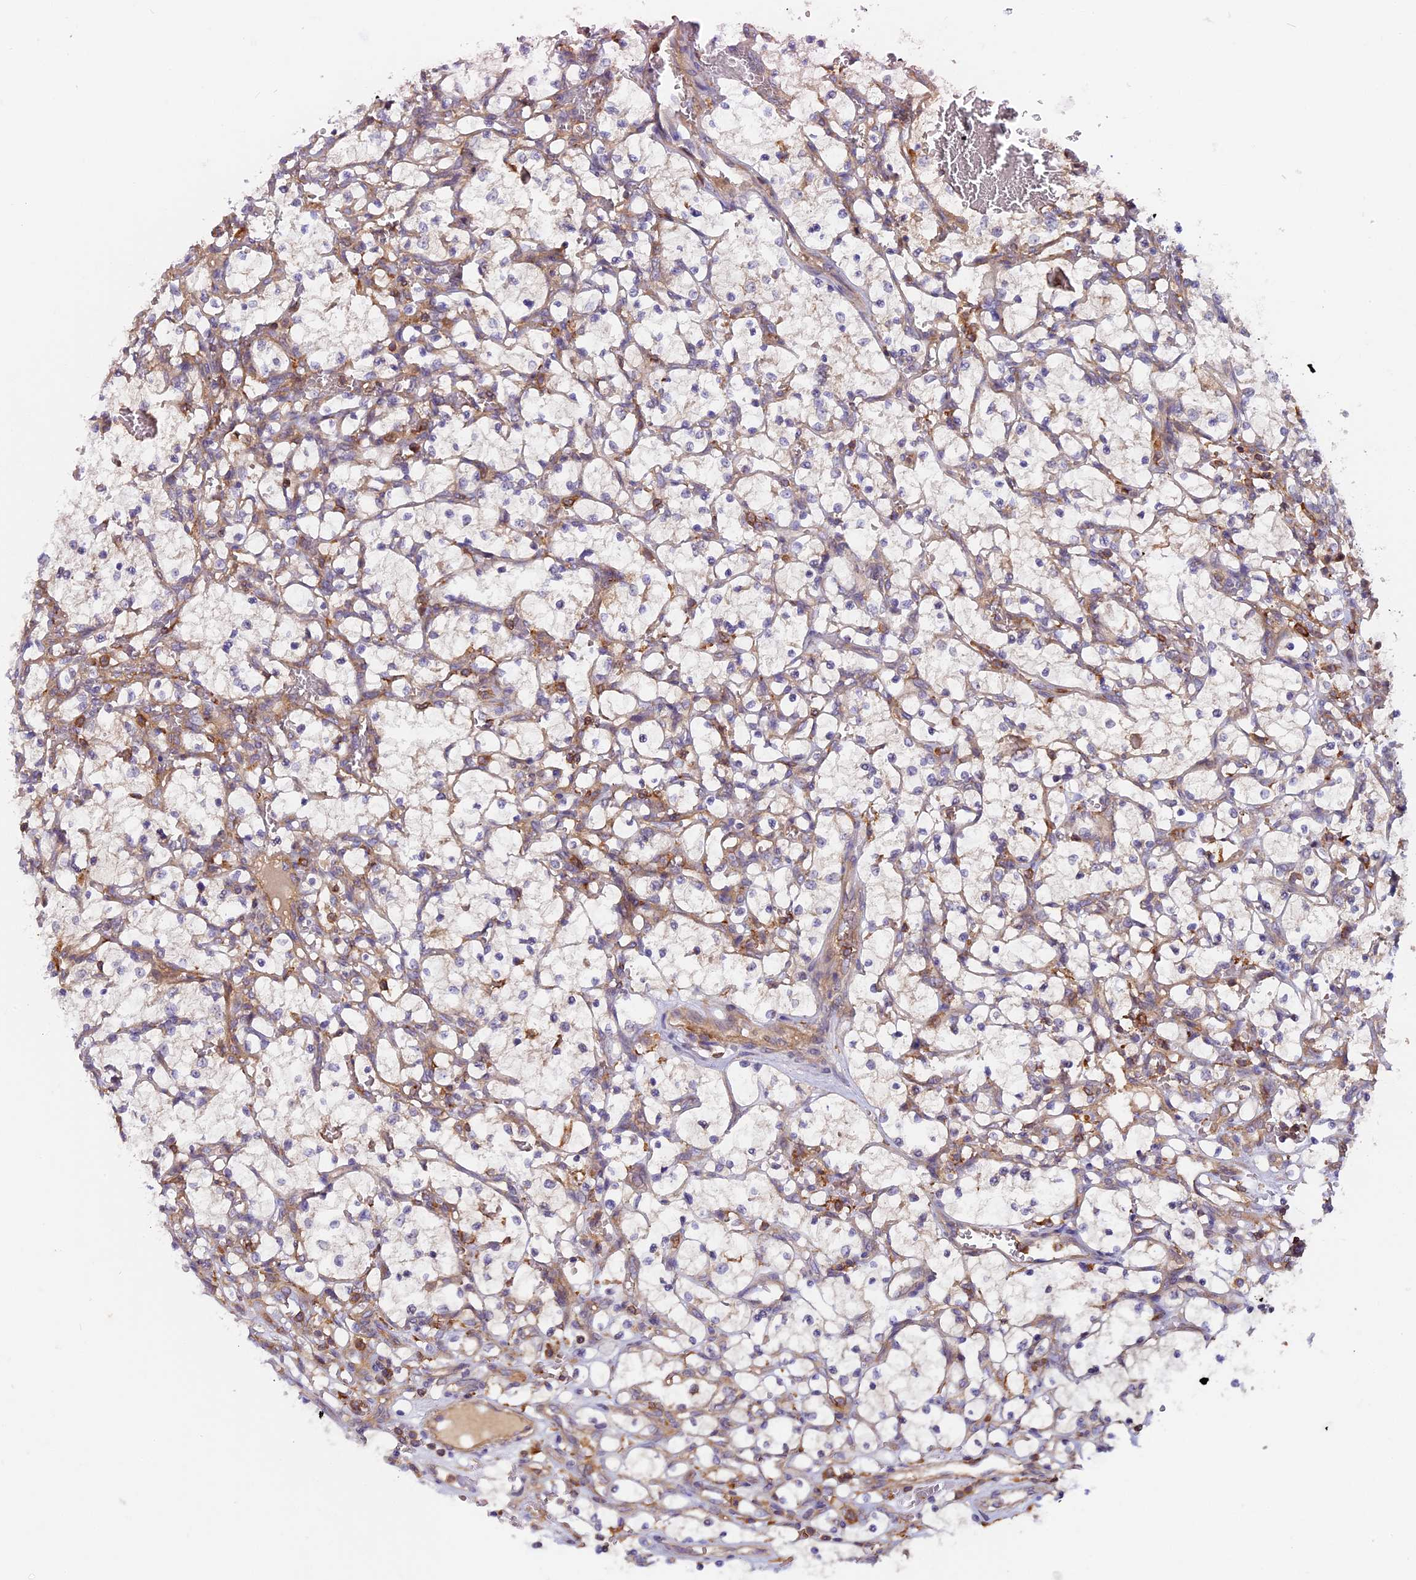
{"staining": {"intensity": "negative", "quantity": "none", "location": "none"}, "tissue": "renal cancer", "cell_type": "Tumor cells", "image_type": "cancer", "snomed": [{"axis": "morphology", "description": "Adenocarcinoma, NOS"}, {"axis": "topography", "description": "Kidney"}], "caption": "Immunohistochemistry (IHC) photomicrograph of human renal adenocarcinoma stained for a protein (brown), which demonstrates no staining in tumor cells.", "gene": "MYO9B", "patient": {"sex": "female", "age": 69}}